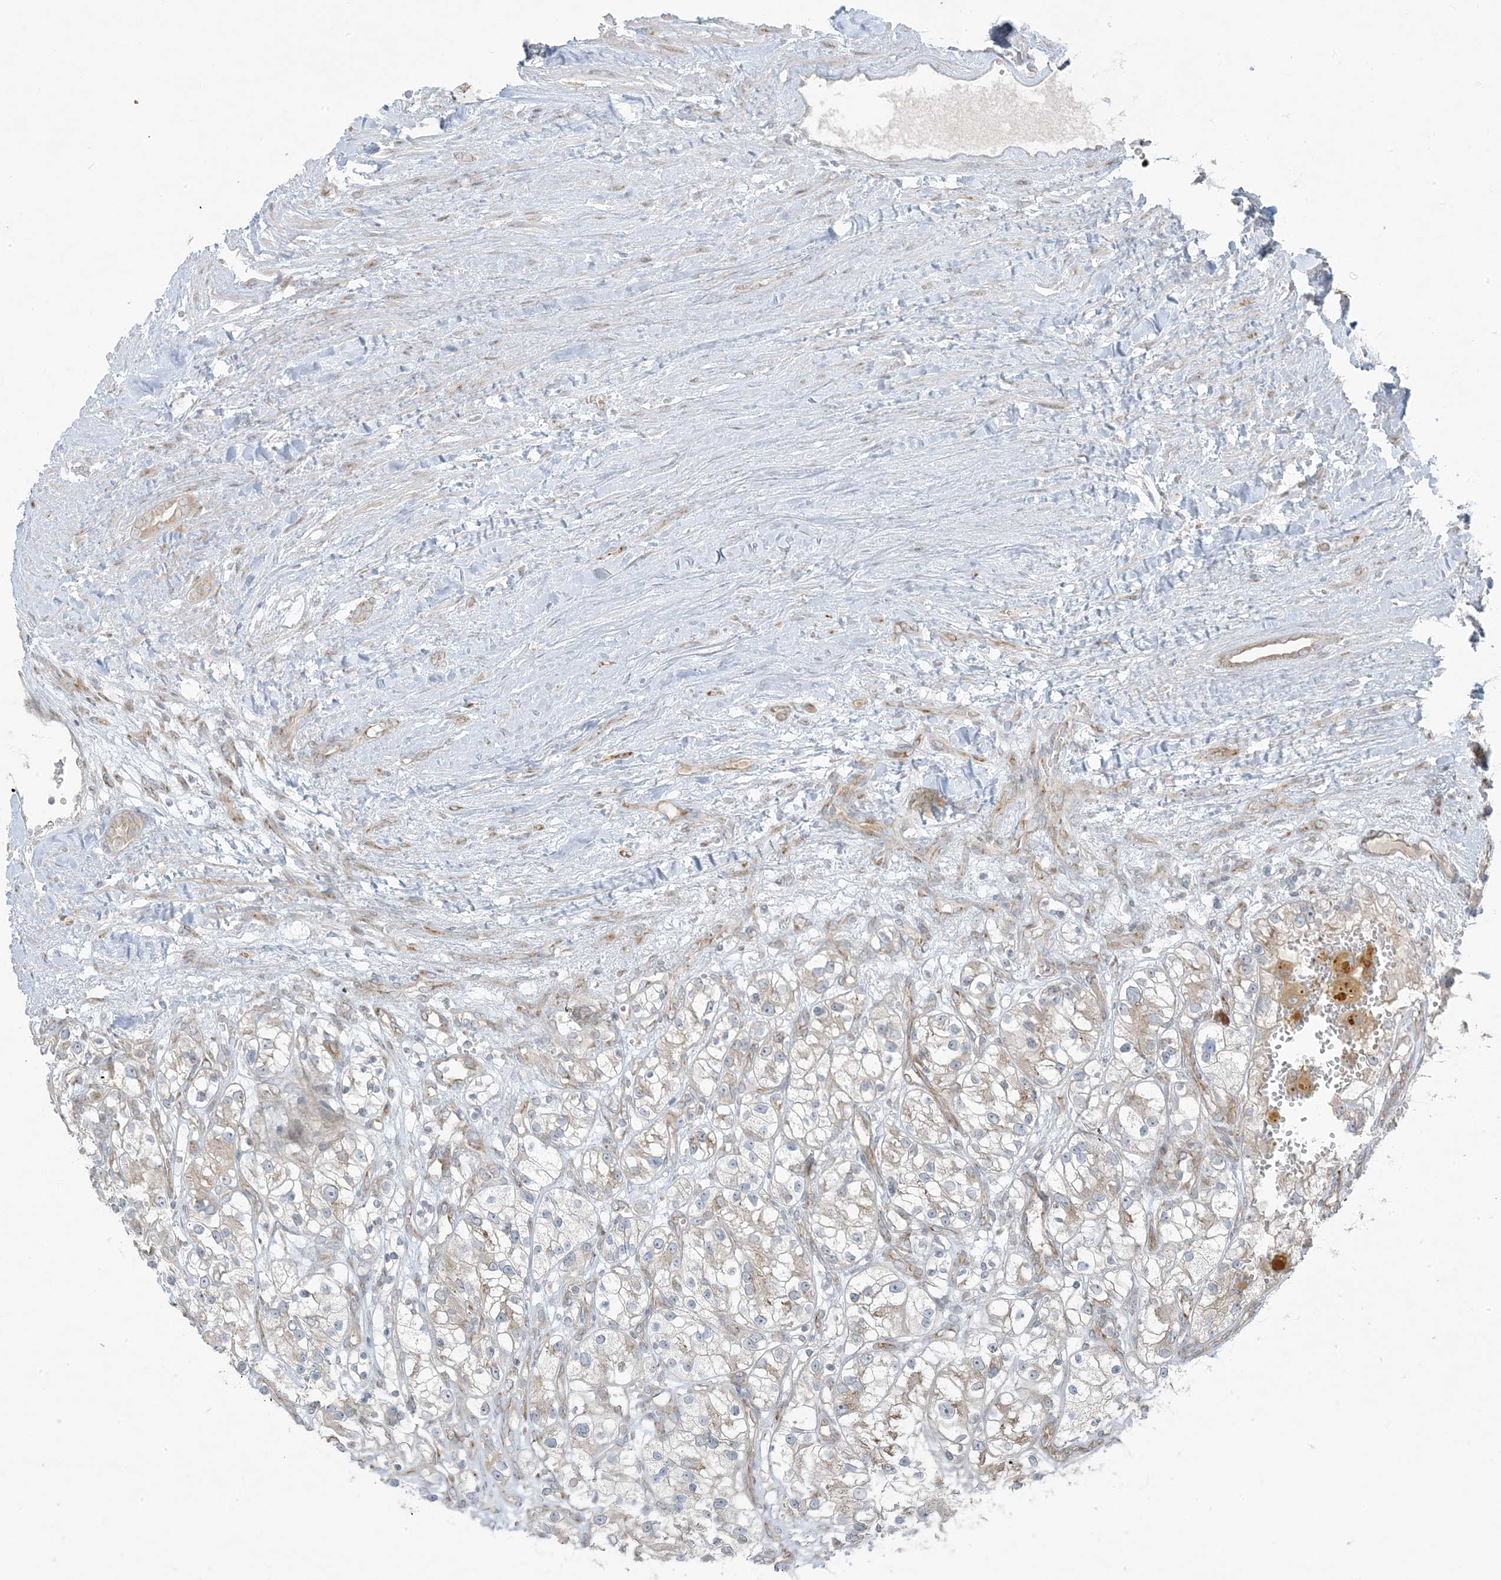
{"staining": {"intensity": "negative", "quantity": "none", "location": "none"}, "tissue": "renal cancer", "cell_type": "Tumor cells", "image_type": "cancer", "snomed": [{"axis": "morphology", "description": "Adenocarcinoma, NOS"}, {"axis": "topography", "description": "Kidney"}], "caption": "DAB immunohistochemical staining of adenocarcinoma (renal) reveals no significant staining in tumor cells. The staining was performed using DAB to visualize the protein expression in brown, while the nuclei were stained in blue with hematoxylin (Magnification: 20x).", "gene": "ZNF263", "patient": {"sex": "female", "age": 57}}